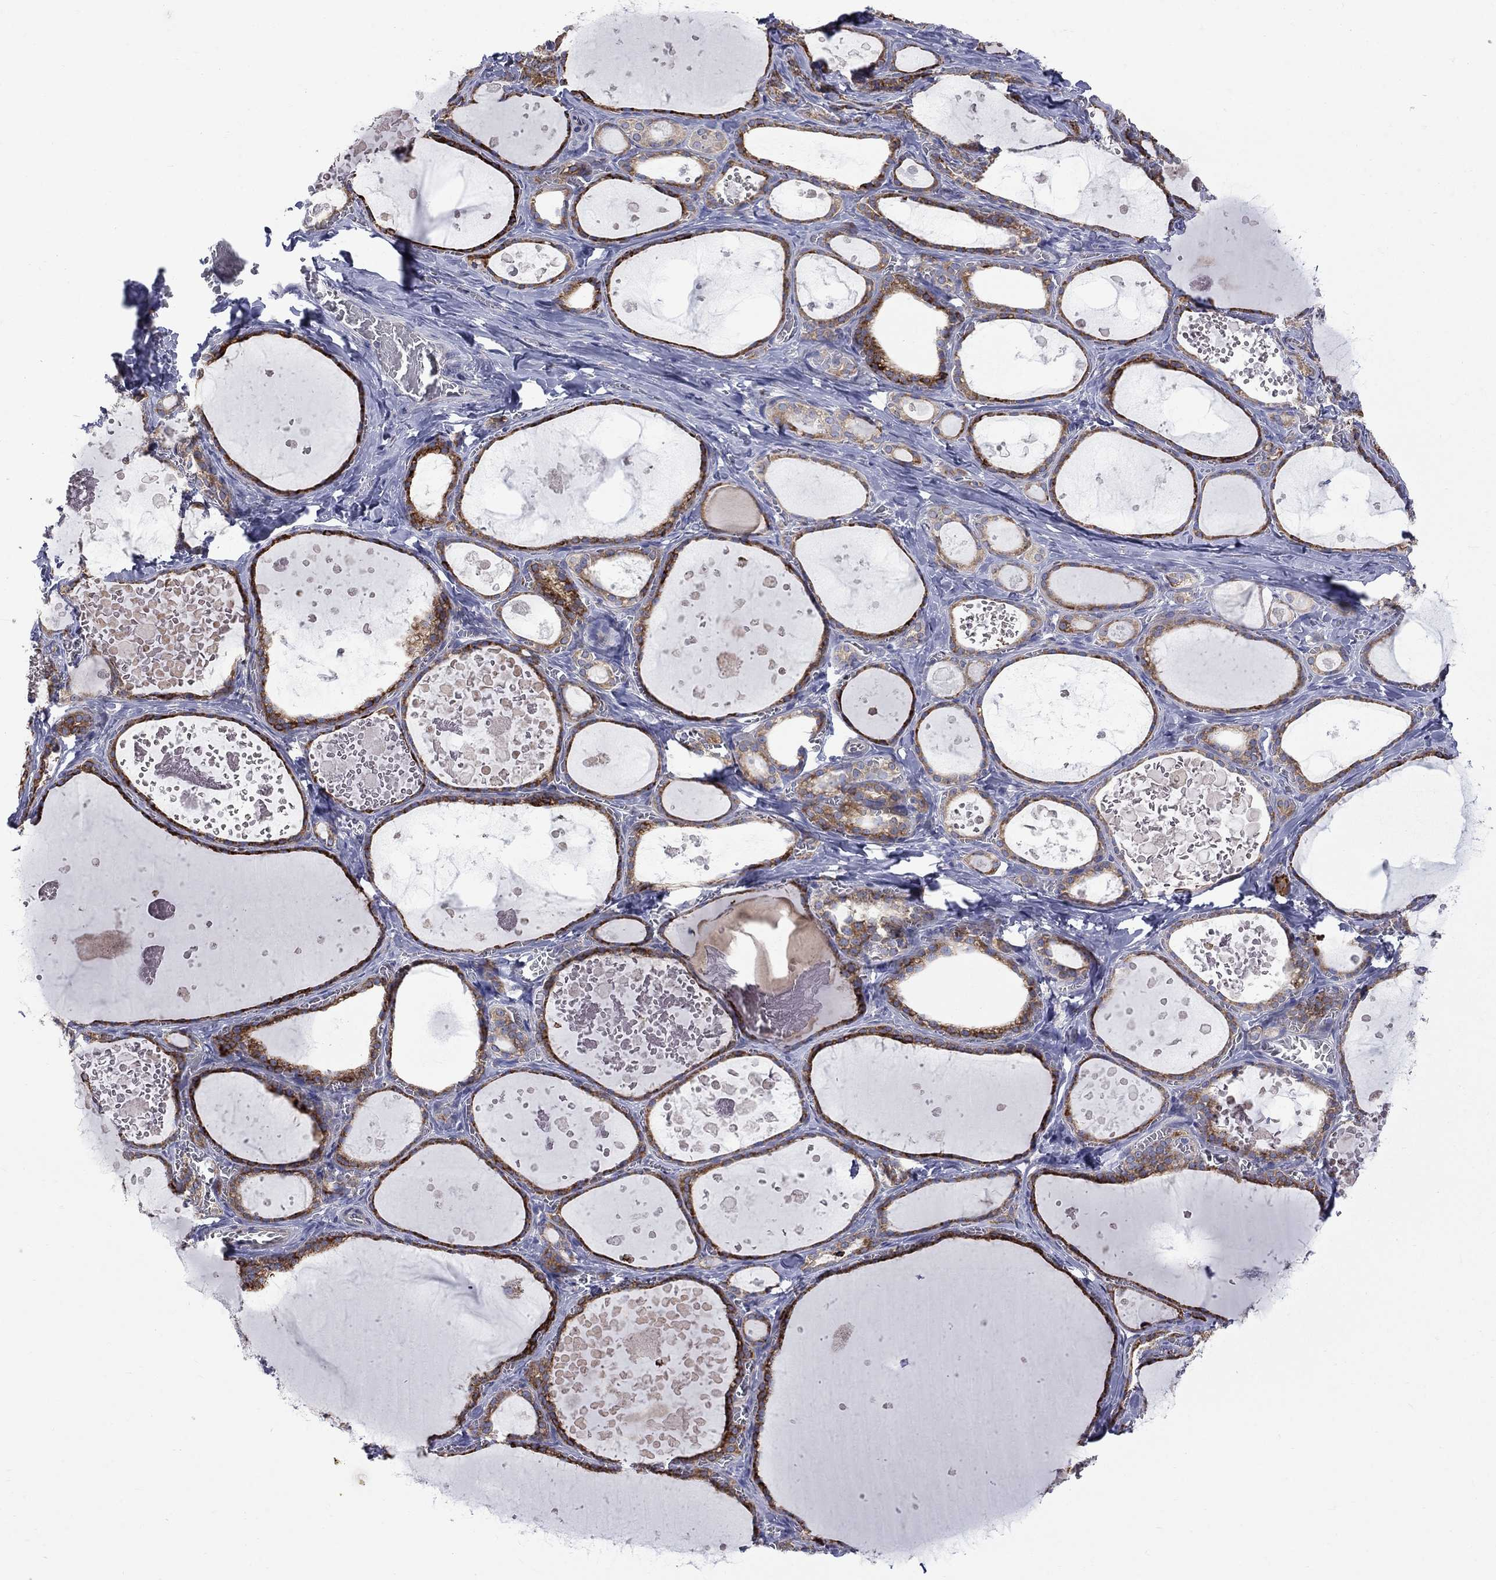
{"staining": {"intensity": "strong", "quantity": "25%-75%", "location": "cytoplasmic/membranous"}, "tissue": "thyroid gland", "cell_type": "Glandular cells", "image_type": "normal", "snomed": [{"axis": "morphology", "description": "Normal tissue, NOS"}, {"axis": "topography", "description": "Thyroid gland"}], "caption": "There is high levels of strong cytoplasmic/membranous positivity in glandular cells of unremarkable thyroid gland, as demonstrated by immunohistochemical staining (brown color).", "gene": "ASNS", "patient": {"sex": "female", "age": 56}}